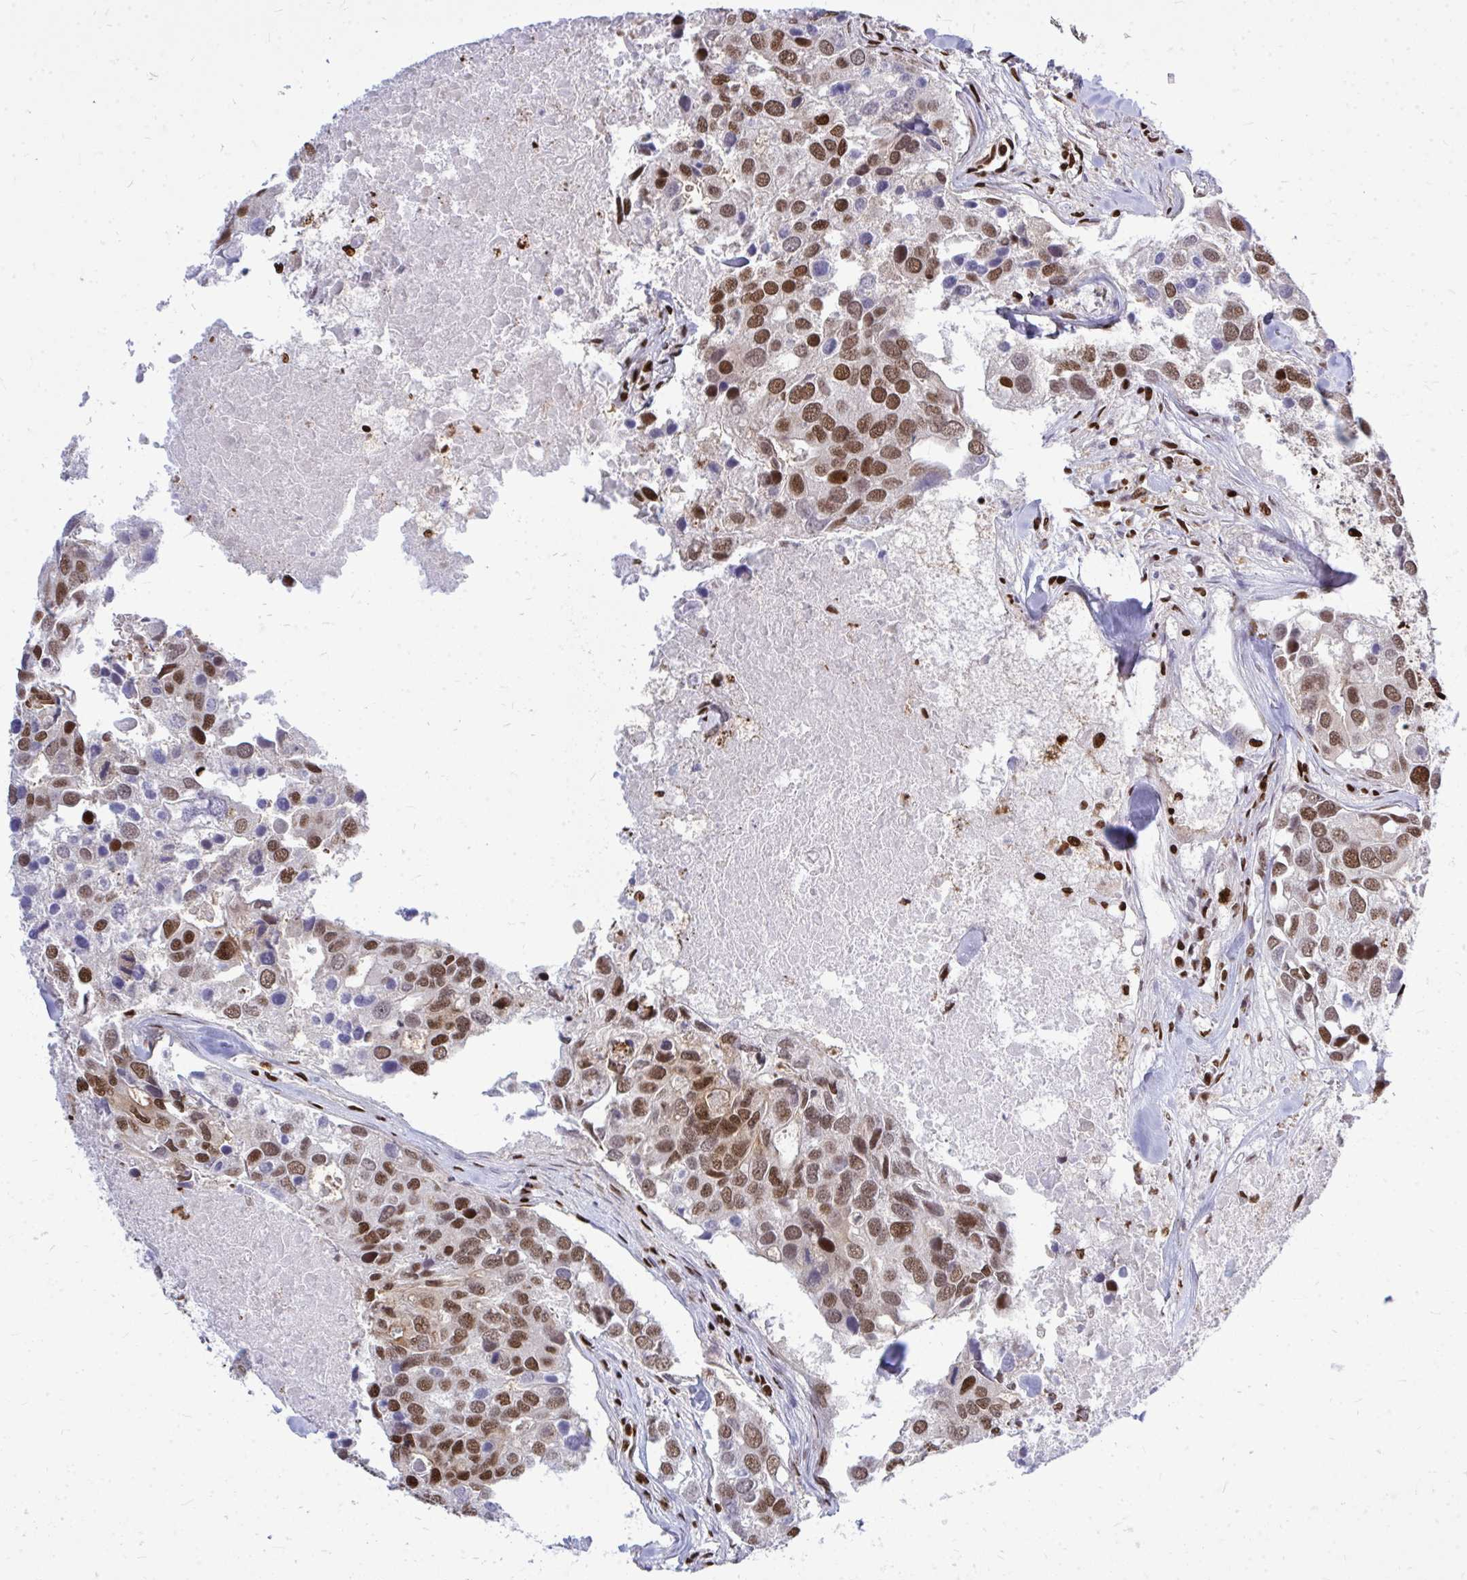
{"staining": {"intensity": "moderate", "quantity": ">75%", "location": "nuclear"}, "tissue": "breast cancer", "cell_type": "Tumor cells", "image_type": "cancer", "snomed": [{"axis": "morphology", "description": "Duct carcinoma"}, {"axis": "topography", "description": "Breast"}], "caption": "Immunohistochemical staining of human breast intraductal carcinoma shows medium levels of moderate nuclear protein staining in approximately >75% of tumor cells.", "gene": "TBL1Y", "patient": {"sex": "female", "age": 83}}